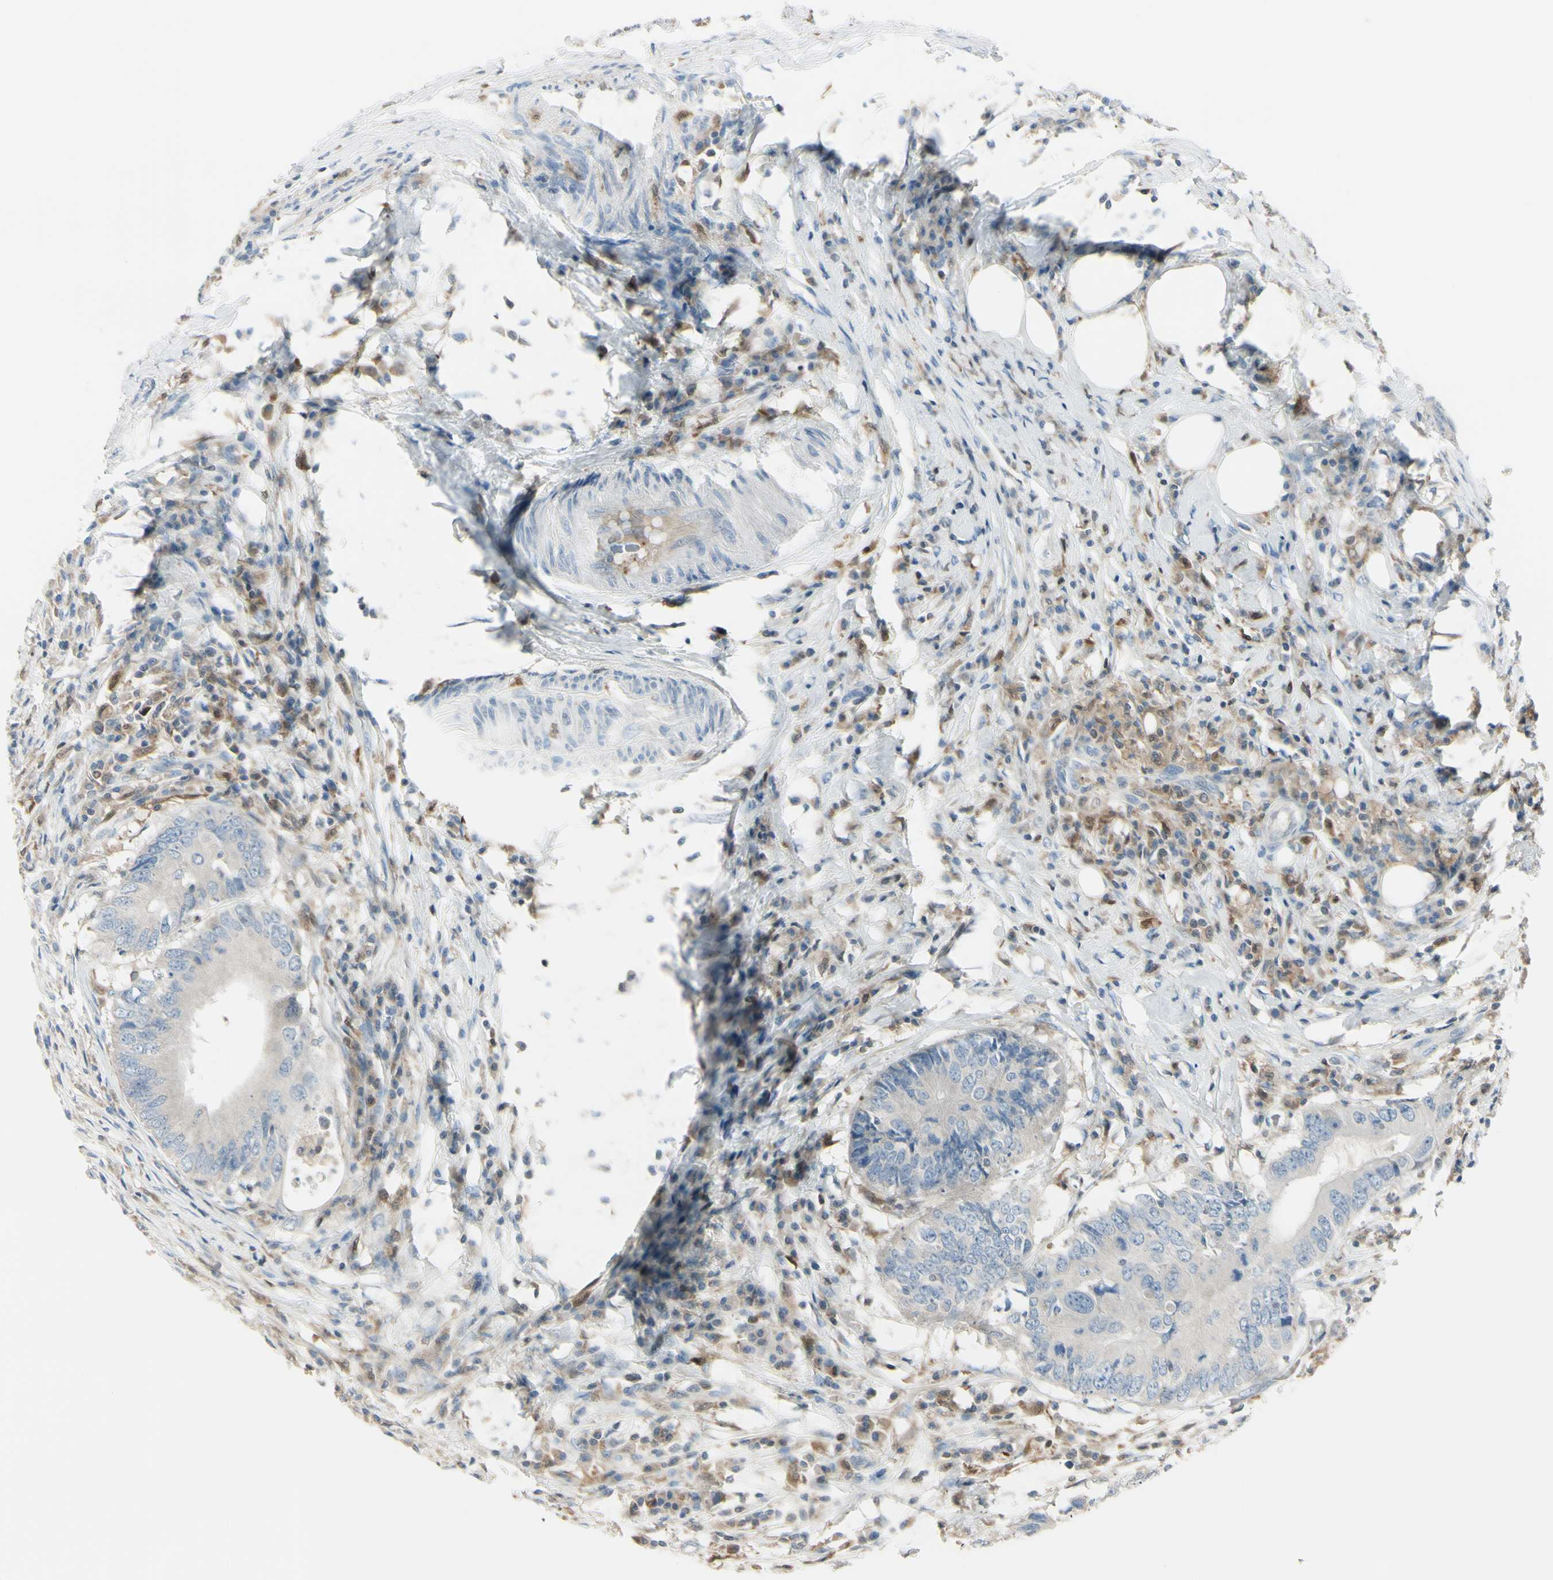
{"staining": {"intensity": "weak", "quantity": "25%-75%", "location": "cytoplasmic/membranous"}, "tissue": "colorectal cancer", "cell_type": "Tumor cells", "image_type": "cancer", "snomed": [{"axis": "morphology", "description": "Adenocarcinoma, NOS"}, {"axis": "topography", "description": "Colon"}], "caption": "Protein analysis of adenocarcinoma (colorectal) tissue shows weak cytoplasmic/membranous expression in about 25%-75% of tumor cells. Using DAB (brown) and hematoxylin (blue) stains, captured at high magnification using brightfield microscopy.", "gene": "CYRIB", "patient": {"sex": "male", "age": 71}}